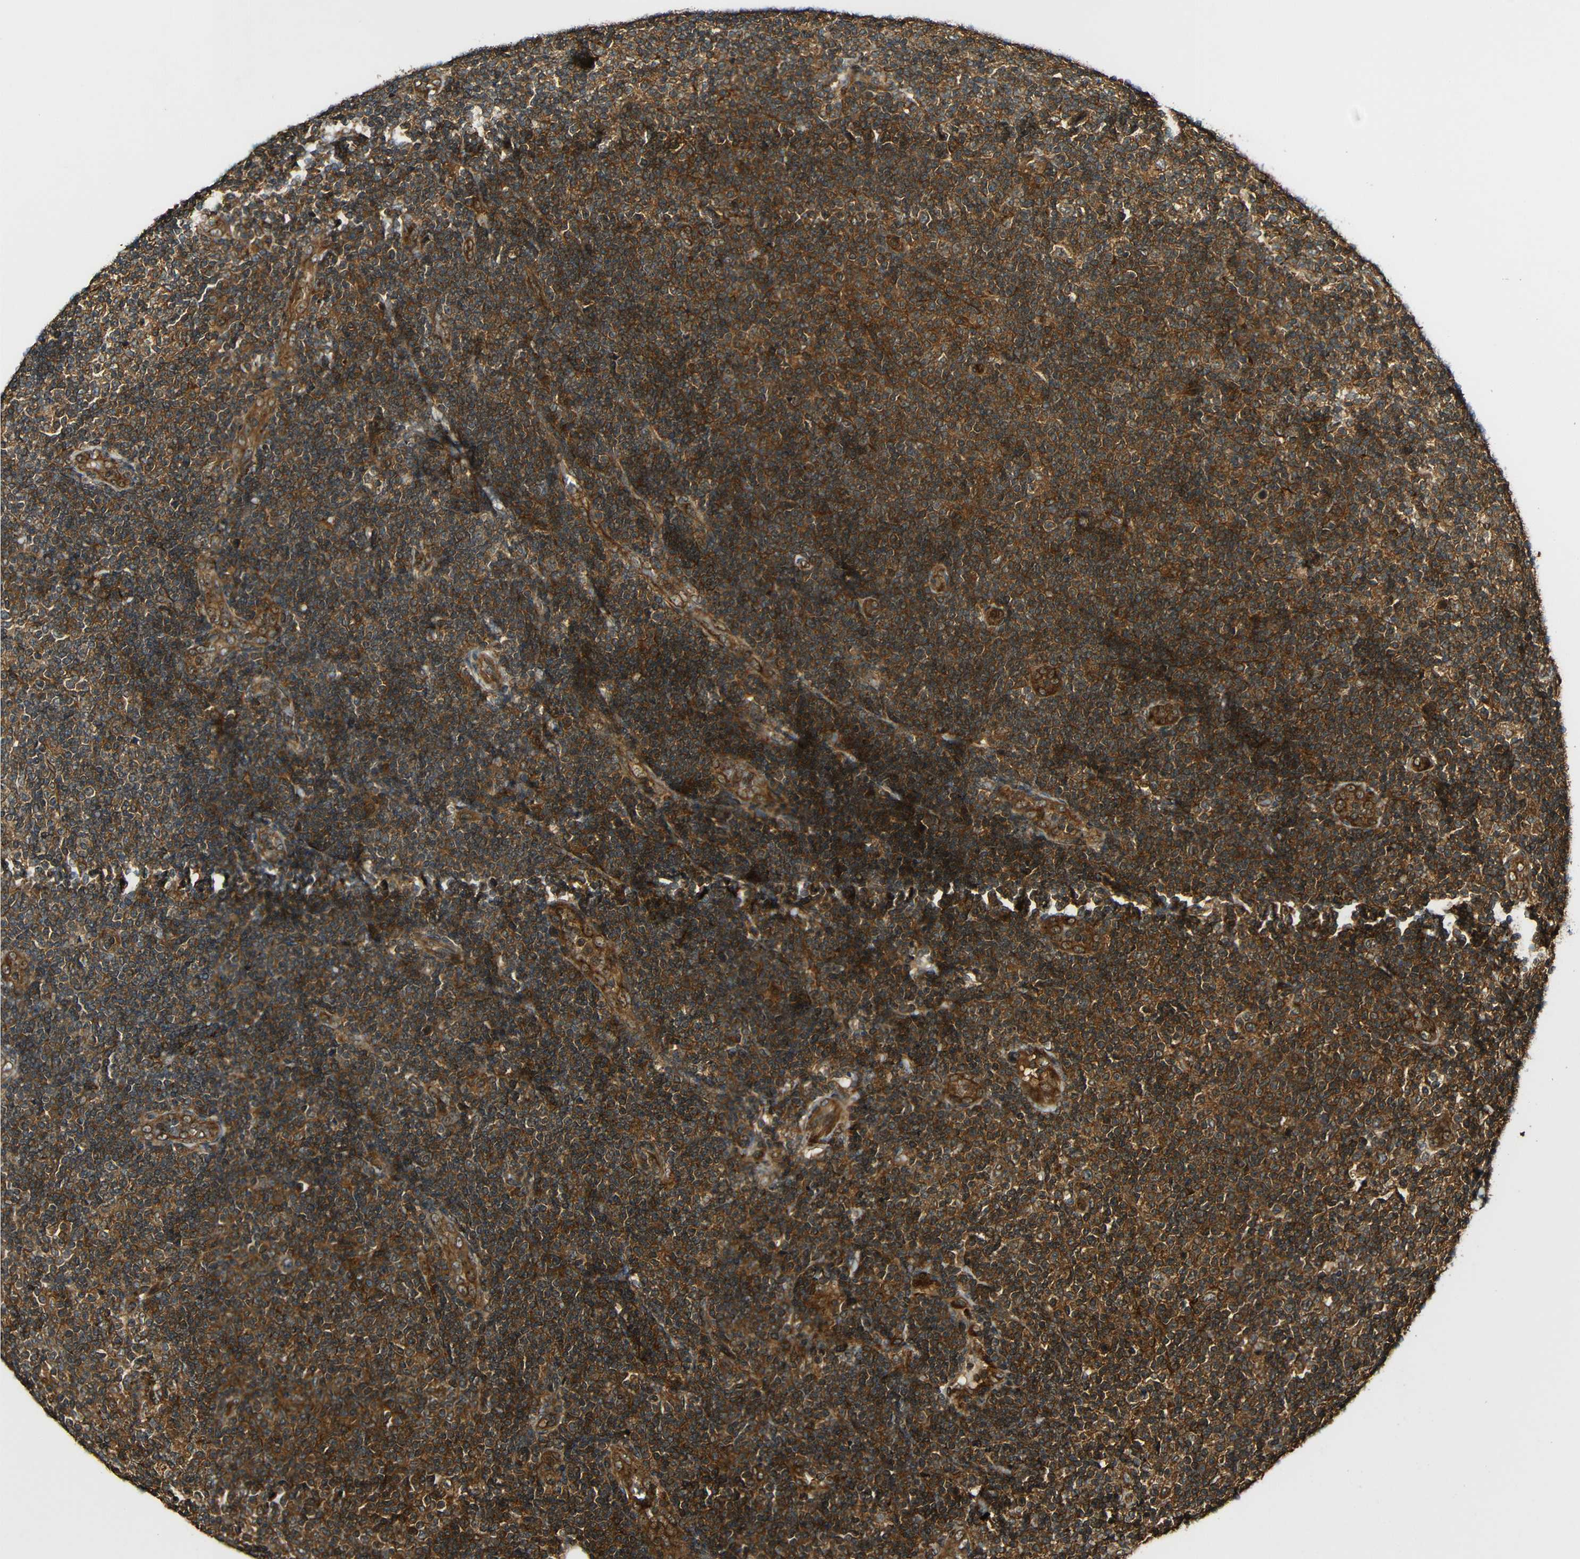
{"staining": {"intensity": "moderate", "quantity": ">75%", "location": "cytoplasmic/membranous"}, "tissue": "lymphoma", "cell_type": "Tumor cells", "image_type": "cancer", "snomed": [{"axis": "morphology", "description": "Malignant lymphoma, non-Hodgkin's type, Low grade"}, {"axis": "topography", "description": "Lymph node"}], "caption": "A high-resolution image shows immunohistochemistry staining of lymphoma, which reveals moderate cytoplasmic/membranous staining in approximately >75% of tumor cells. (Brightfield microscopy of DAB IHC at high magnification).", "gene": "CASP8", "patient": {"sex": "male", "age": 83}}